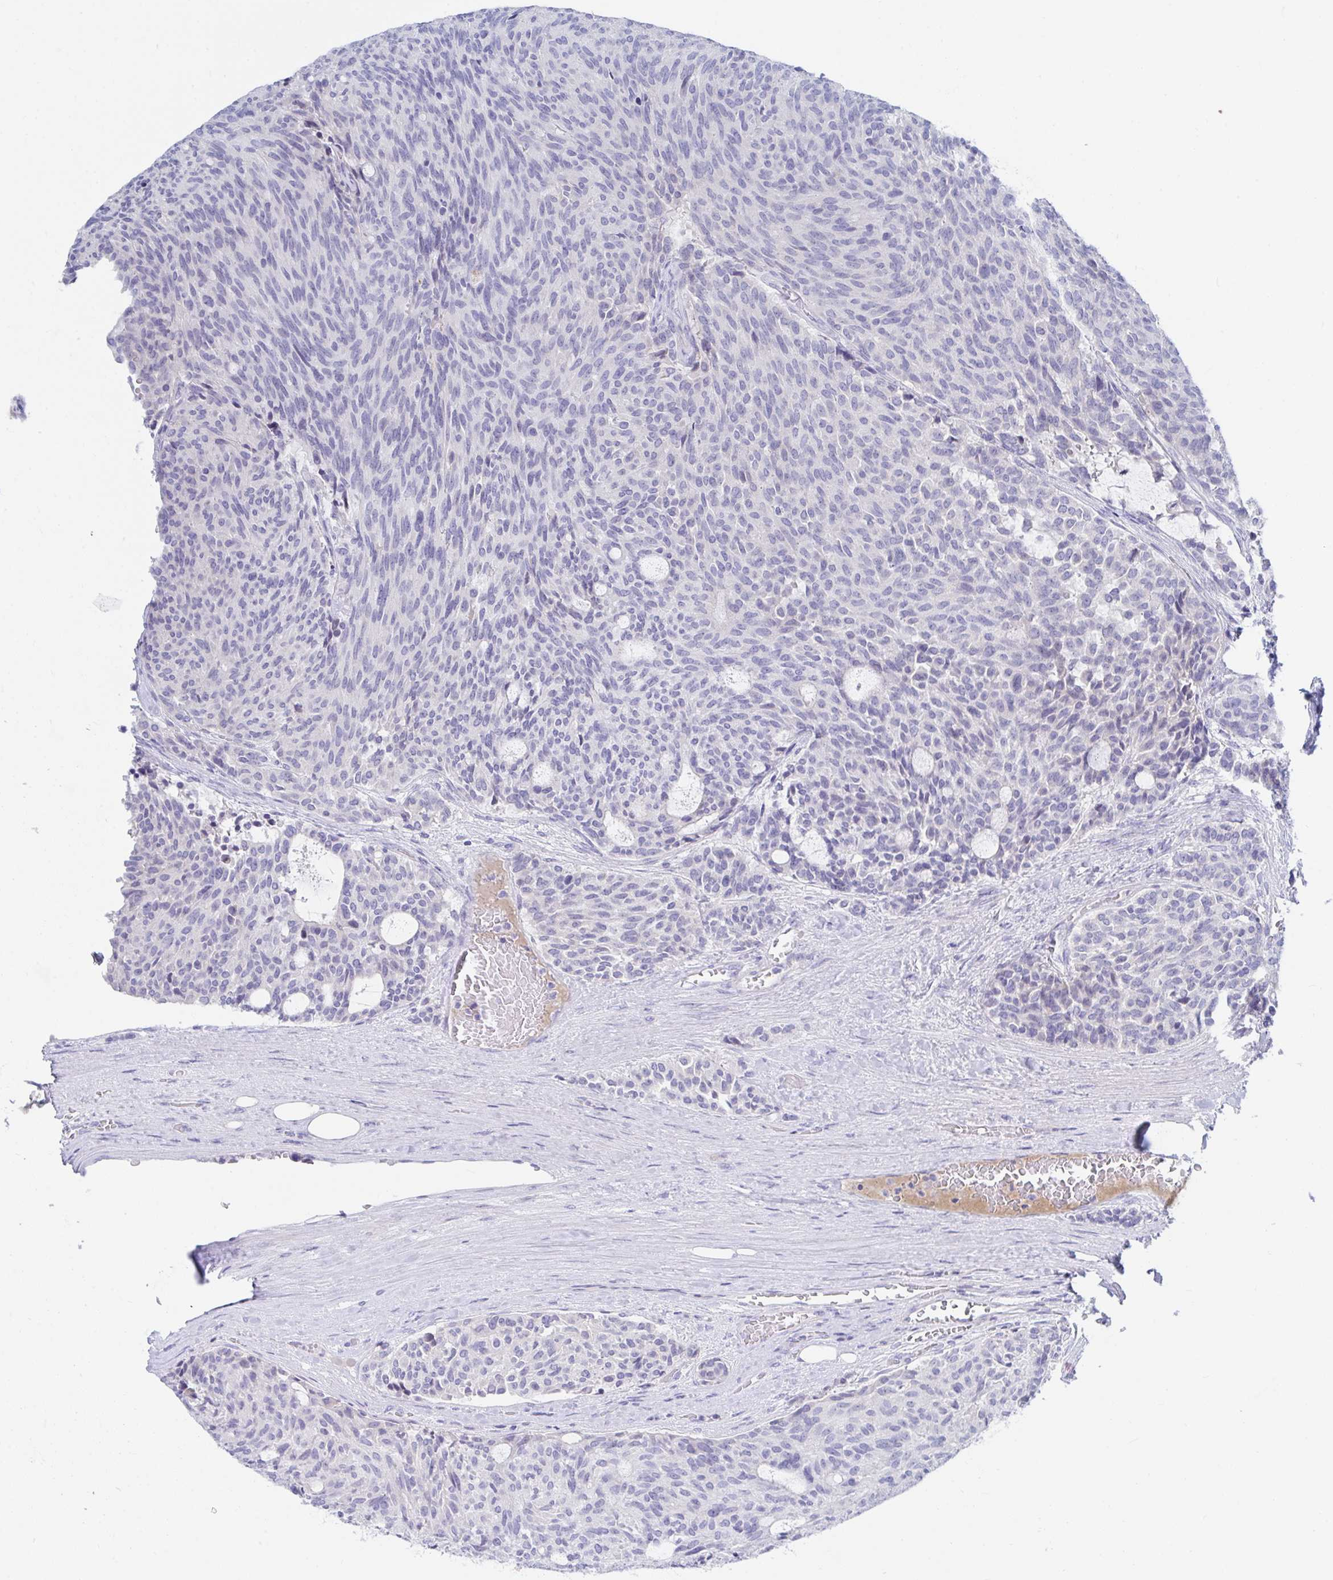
{"staining": {"intensity": "negative", "quantity": "none", "location": "none"}, "tissue": "carcinoid", "cell_type": "Tumor cells", "image_type": "cancer", "snomed": [{"axis": "morphology", "description": "Carcinoid, malignant, NOS"}, {"axis": "topography", "description": "Pancreas"}], "caption": "This is an IHC micrograph of carcinoid. There is no staining in tumor cells.", "gene": "TNFAIP6", "patient": {"sex": "female", "age": 54}}